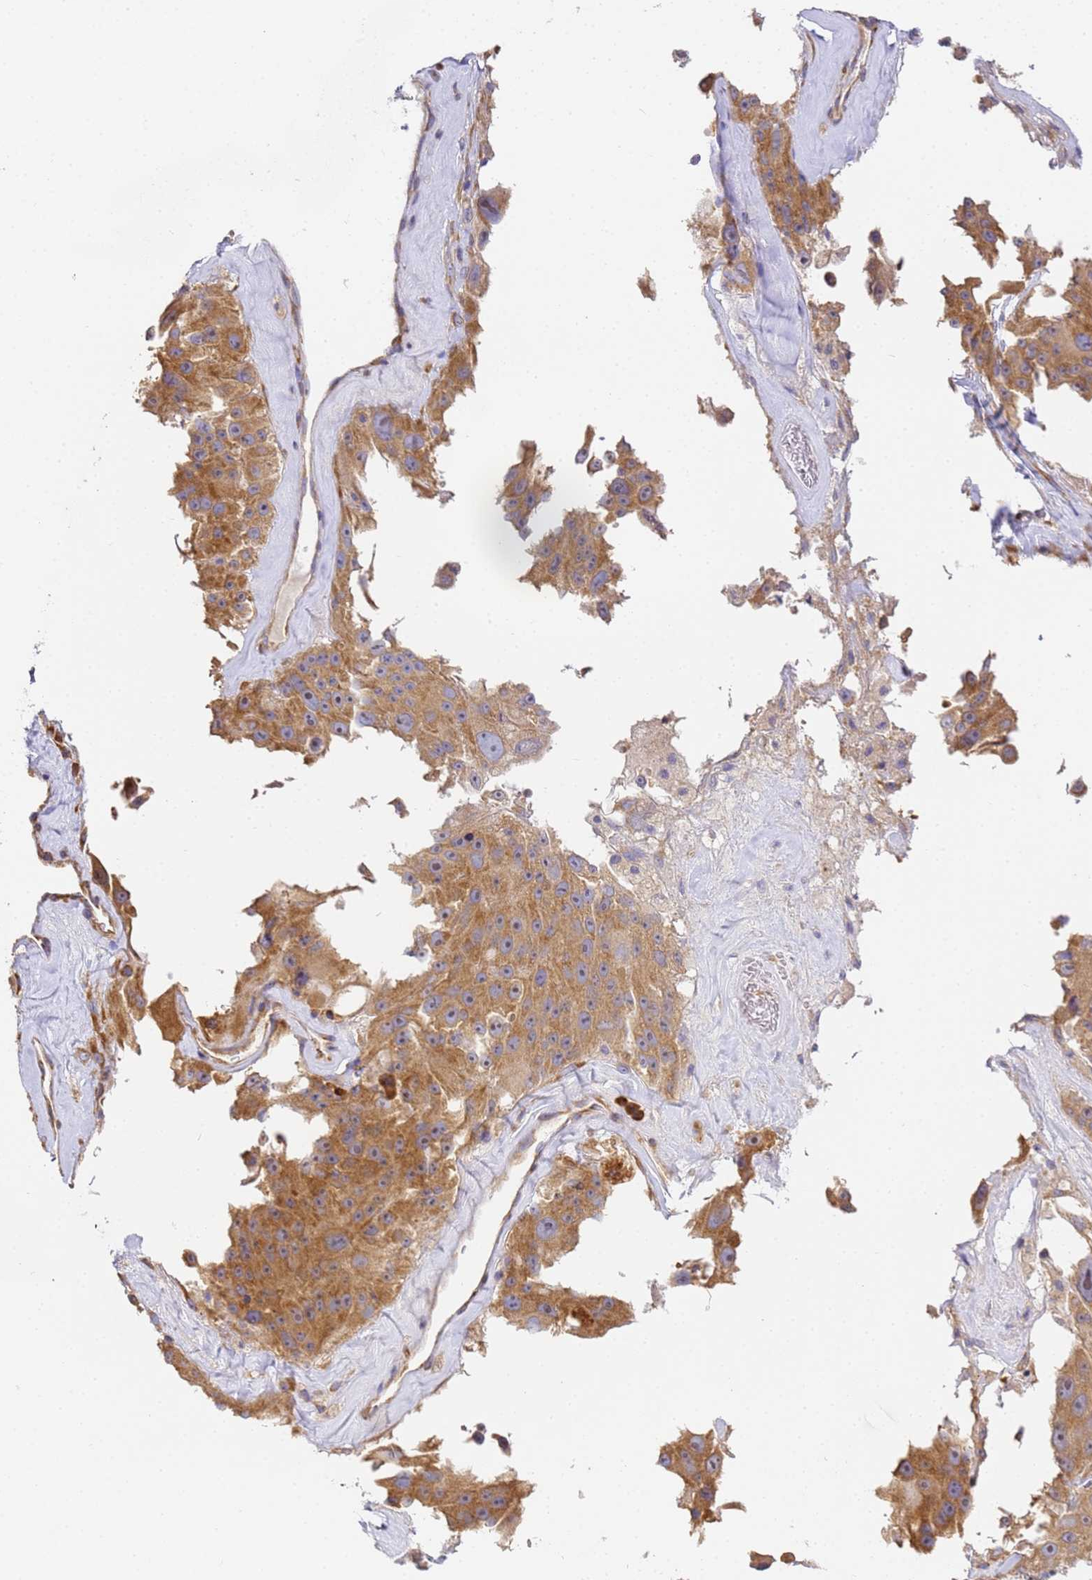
{"staining": {"intensity": "strong", "quantity": ">75%", "location": "cytoplasmic/membranous"}, "tissue": "melanoma", "cell_type": "Tumor cells", "image_type": "cancer", "snomed": [{"axis": "morphology", "description": "Malignant melanoma, Metastatic site"}, {"axis": "topography", "description": "Lymph node"}], "caption": "Brown immunohistochemical staining in melanoma reveals strong cytoplasmic/membranous positivity in about >75% of tumor cells. (brown staining indicates protein expression, while blue staining denotes nuclei).", "gene": "RPL13A", "patient": {"sex": "male", "age": 62}}